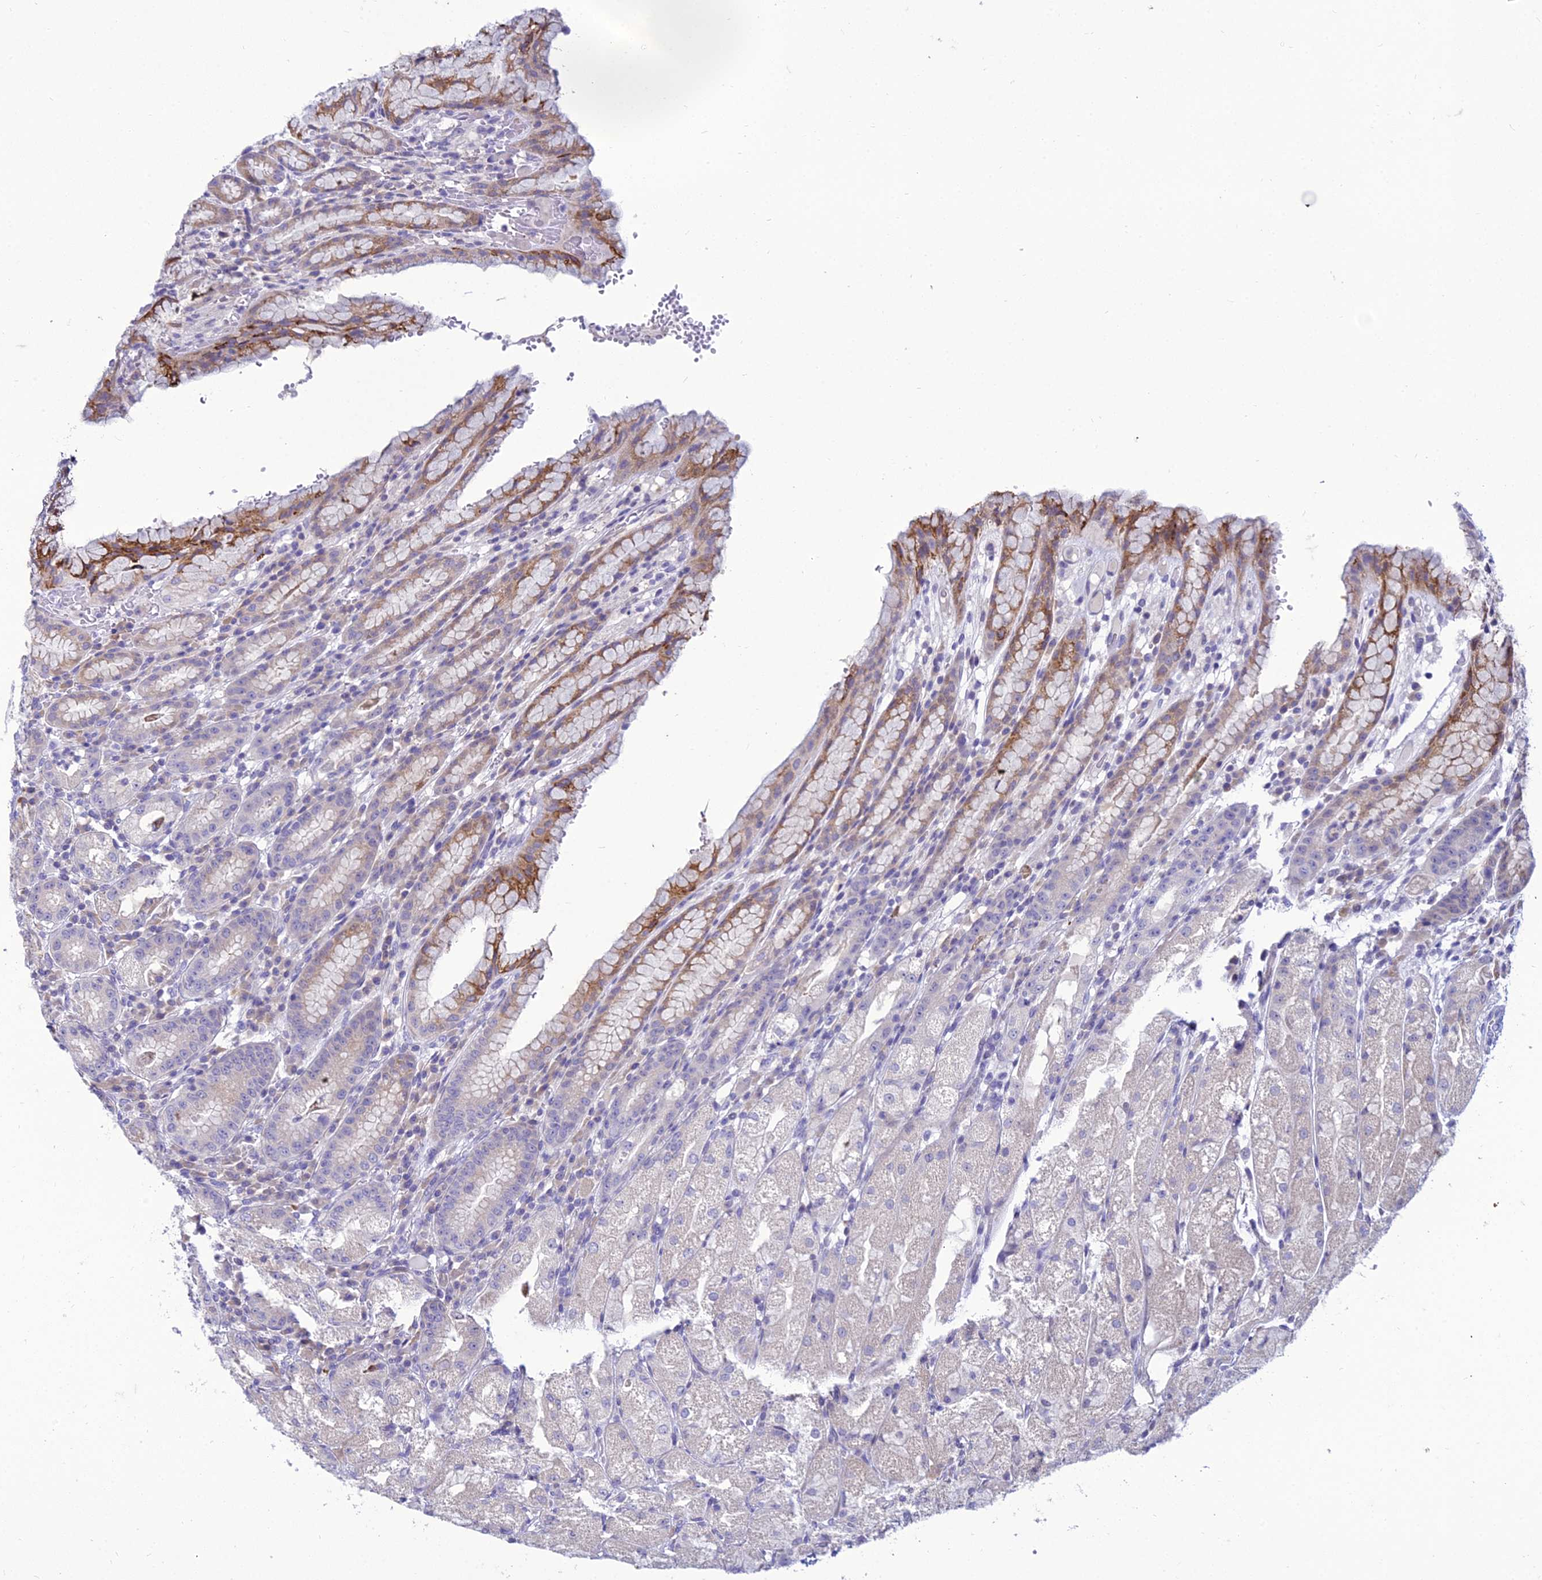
{"staining": {"intensity": "moderate", "quantity": "<25%", "location": "cytoplasmic/membranous"}, "tissue": "stomach", "cell_type": "Glandular cells", "image_type": "normal", "snomed": [{"axis": "morphology", "description": "Normal tissue, NOS"}, {"axis": "topography", "description": "Stomach, upper"}], "caption": "Protein staining by immunohistochemistry (IHC) displays moderate cytoplasmic/membranous expression in approximately <25% of glandular cells in unremarkable stomach. The staining is performed using DAB brown chromogen to label protein expression. The nuclei are counter-stained blue using hematoxylin.", "gene": "ZMIZ1", "patient": {"sex": "male", "age": 52}}